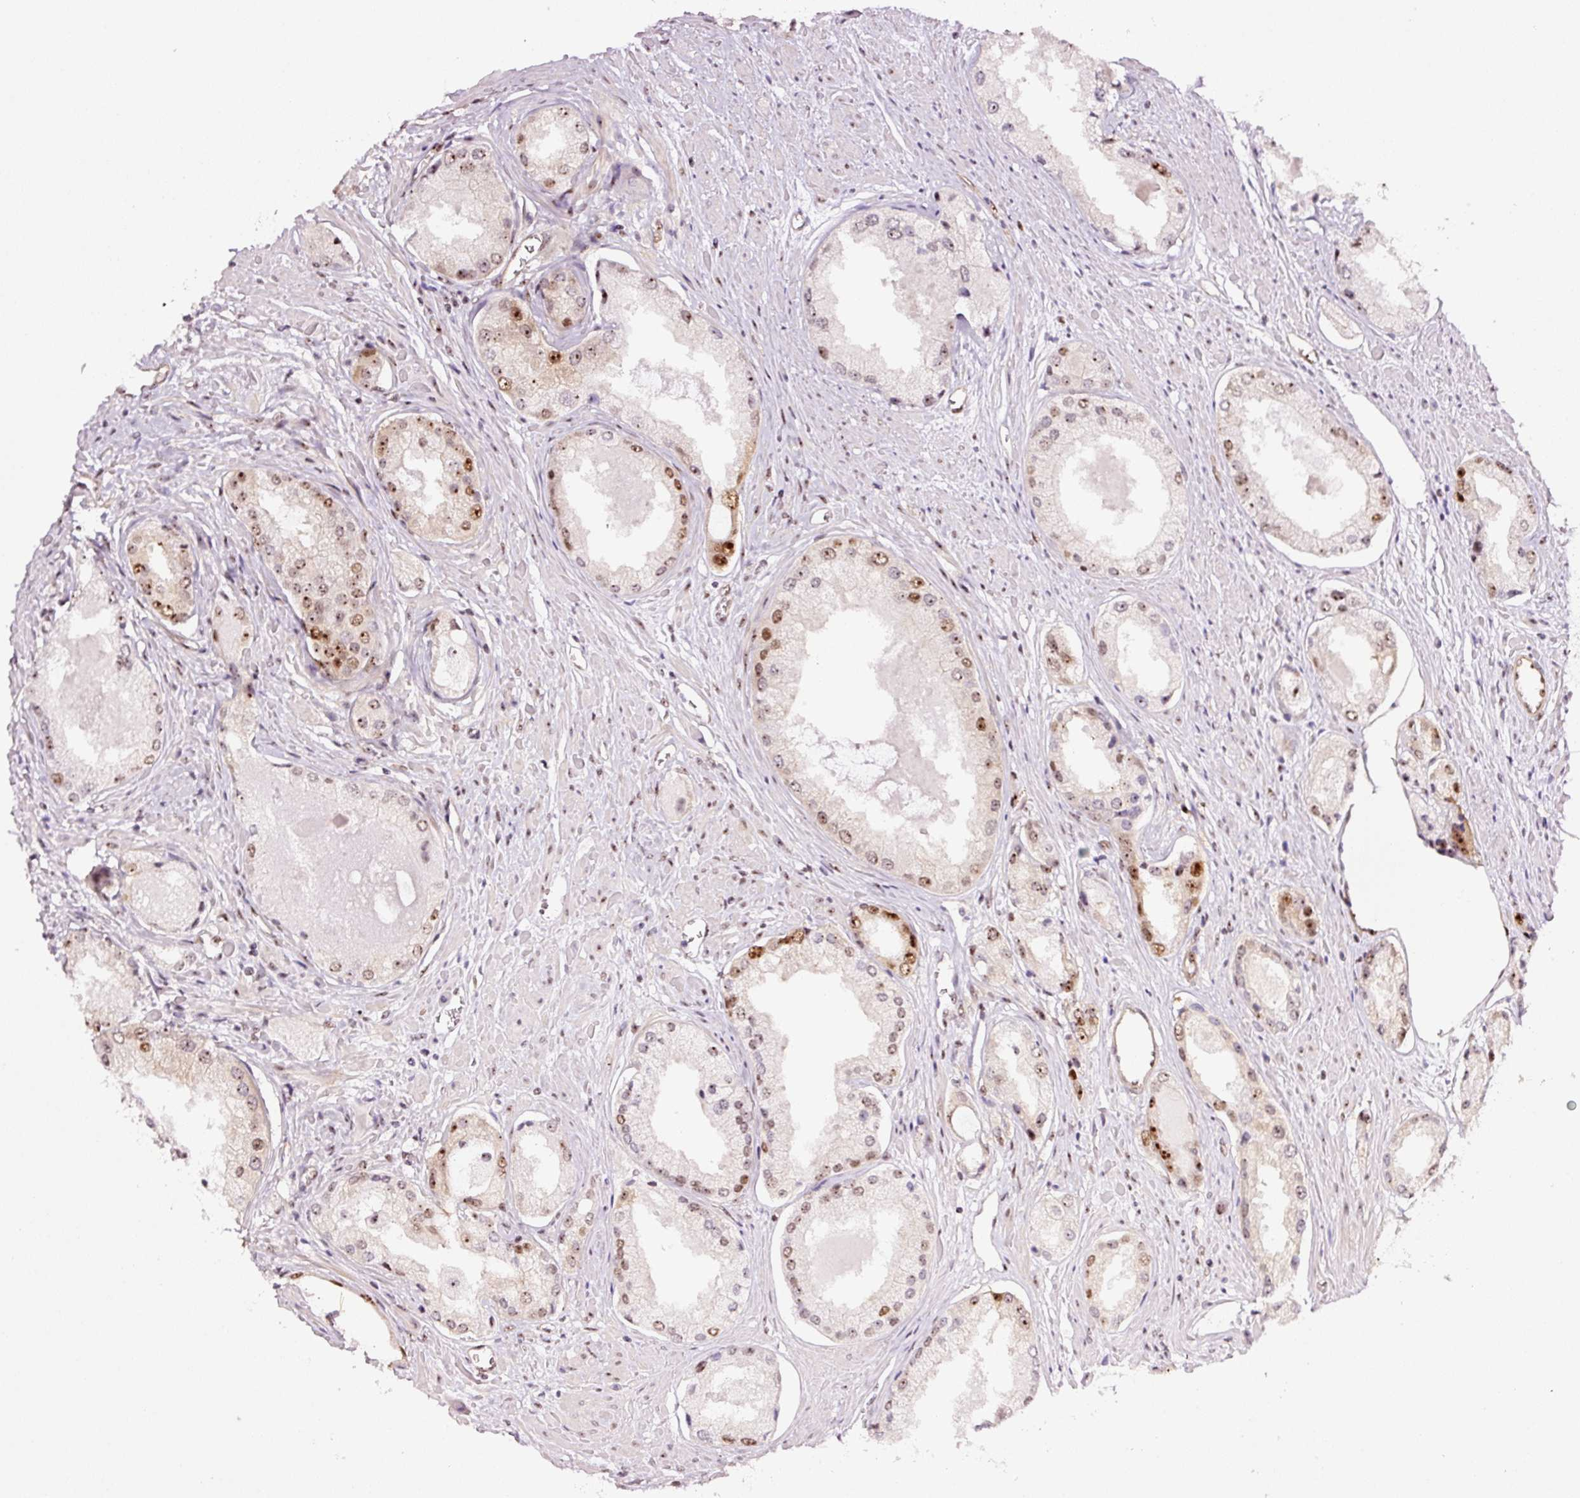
{"staining": {"intensity": "moderate", "quantity": "25%-75%", "location": "nuclear"}, "tissue": "prostate cancer", "cell_type": "Tumor cells", "image_type": "cancer", "snomed": [{"axis": "morphology", "description": "Adenocarcinoma, Low grade"}, {"axis": "topography", "description": "Prostate"}], "caption": "Prostate cancer (adenocarcinoma (low-grade)) was stained to show a protein in brown. There is medium levels of moderate nuclear positivity in about 25%-75% of tumor cells.", "gene": "GNL3", "patient": {"sex": "male", "age": 68}}